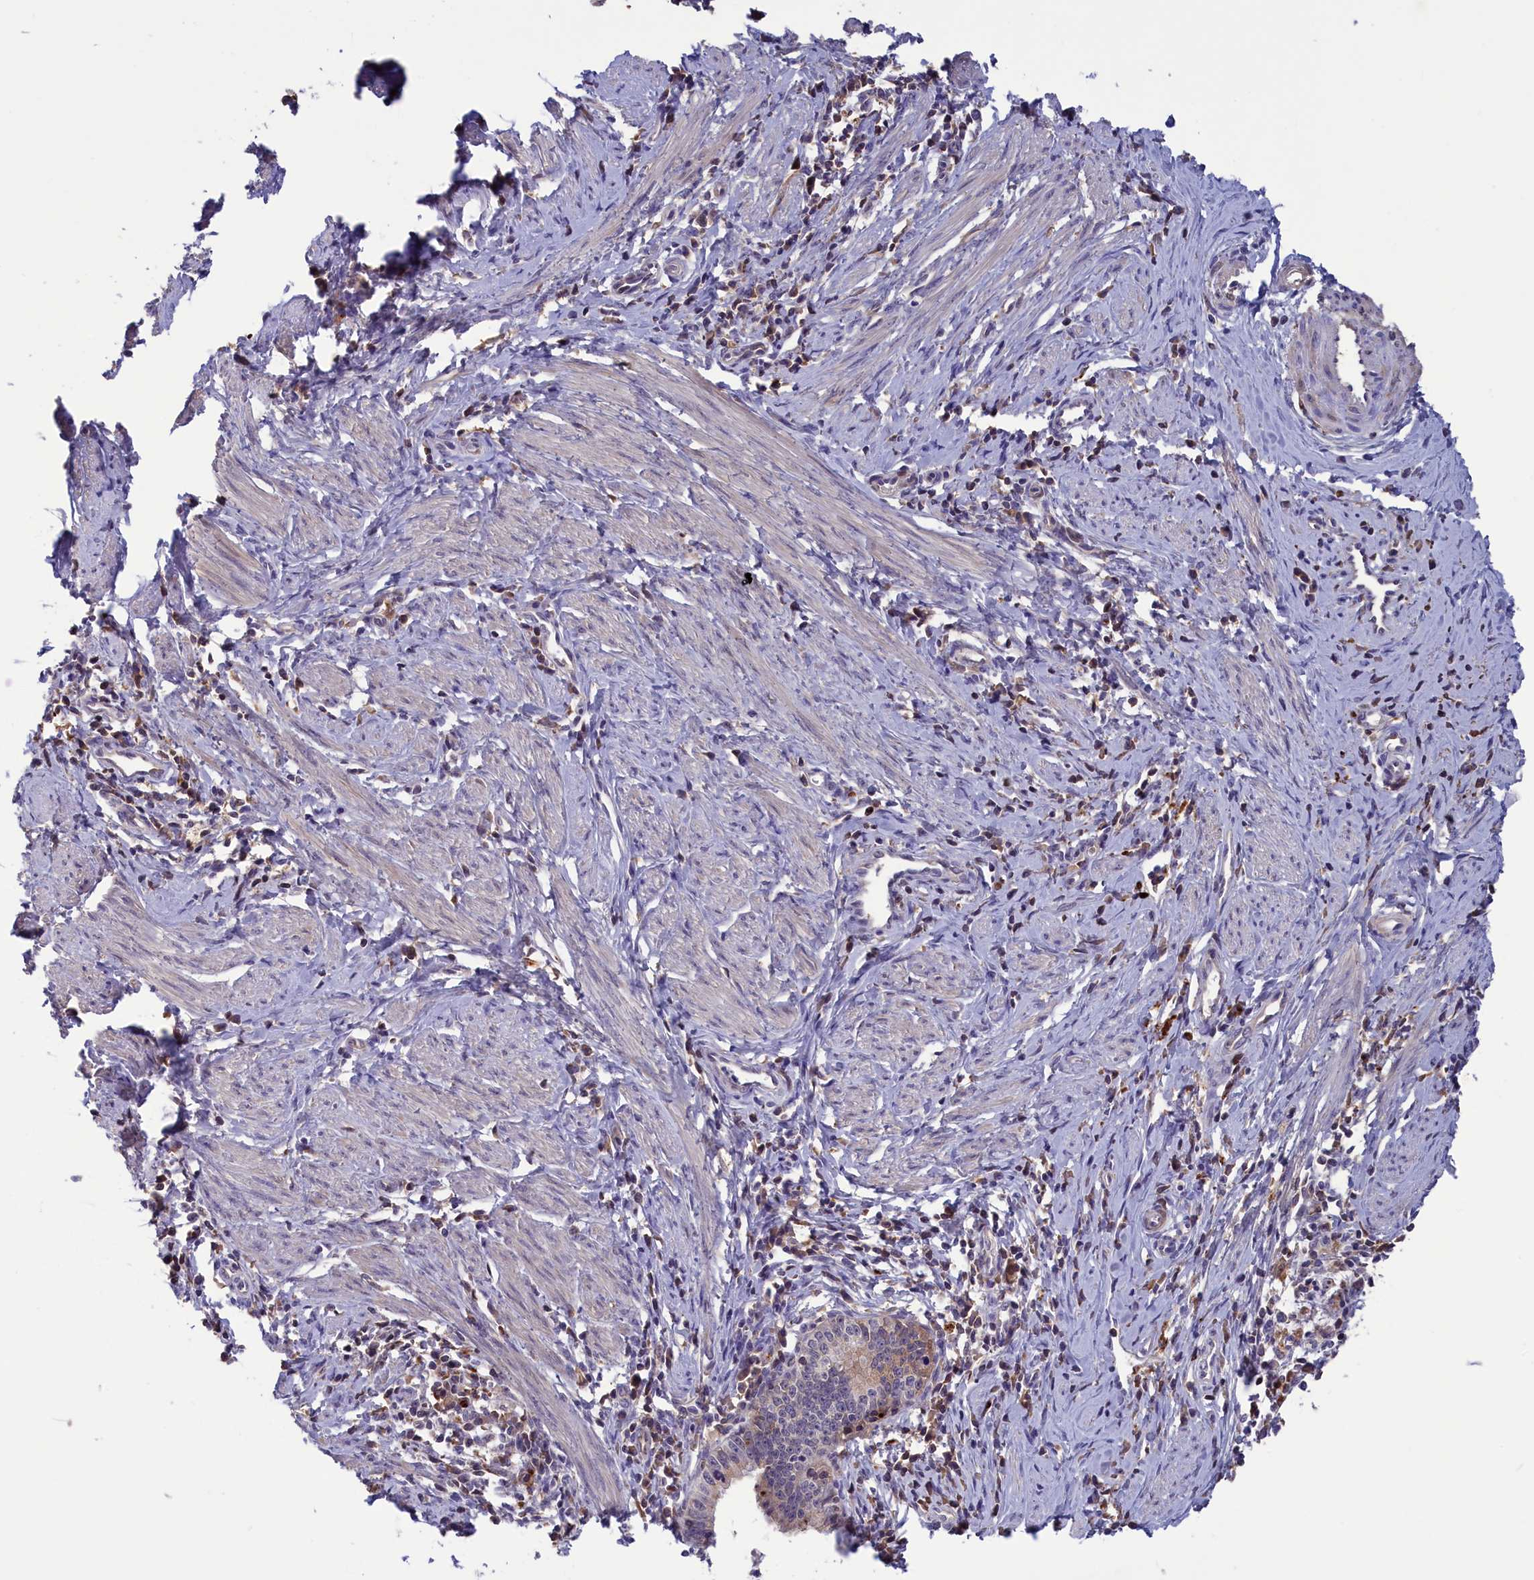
{"staining": {"intensity": "weak", "quantity": "<25%", "location": "cytoplasmic/membranous"}, "tissue": "cervical cancer", "cell_type": "Tumor cells", "image_type": "cancer", "snomed": [{"axis": "morphology", "description": "Adenocarcinoma, NOS"}, {"axis": "topography", "description": "Cervix"}], "caption": "Protein analysis of cervical cancer (adenocarcinoma) exhibits no significant expression in tumor cells.", "gene": "STYX", "patient": {"sex": "female", "age": 36}}